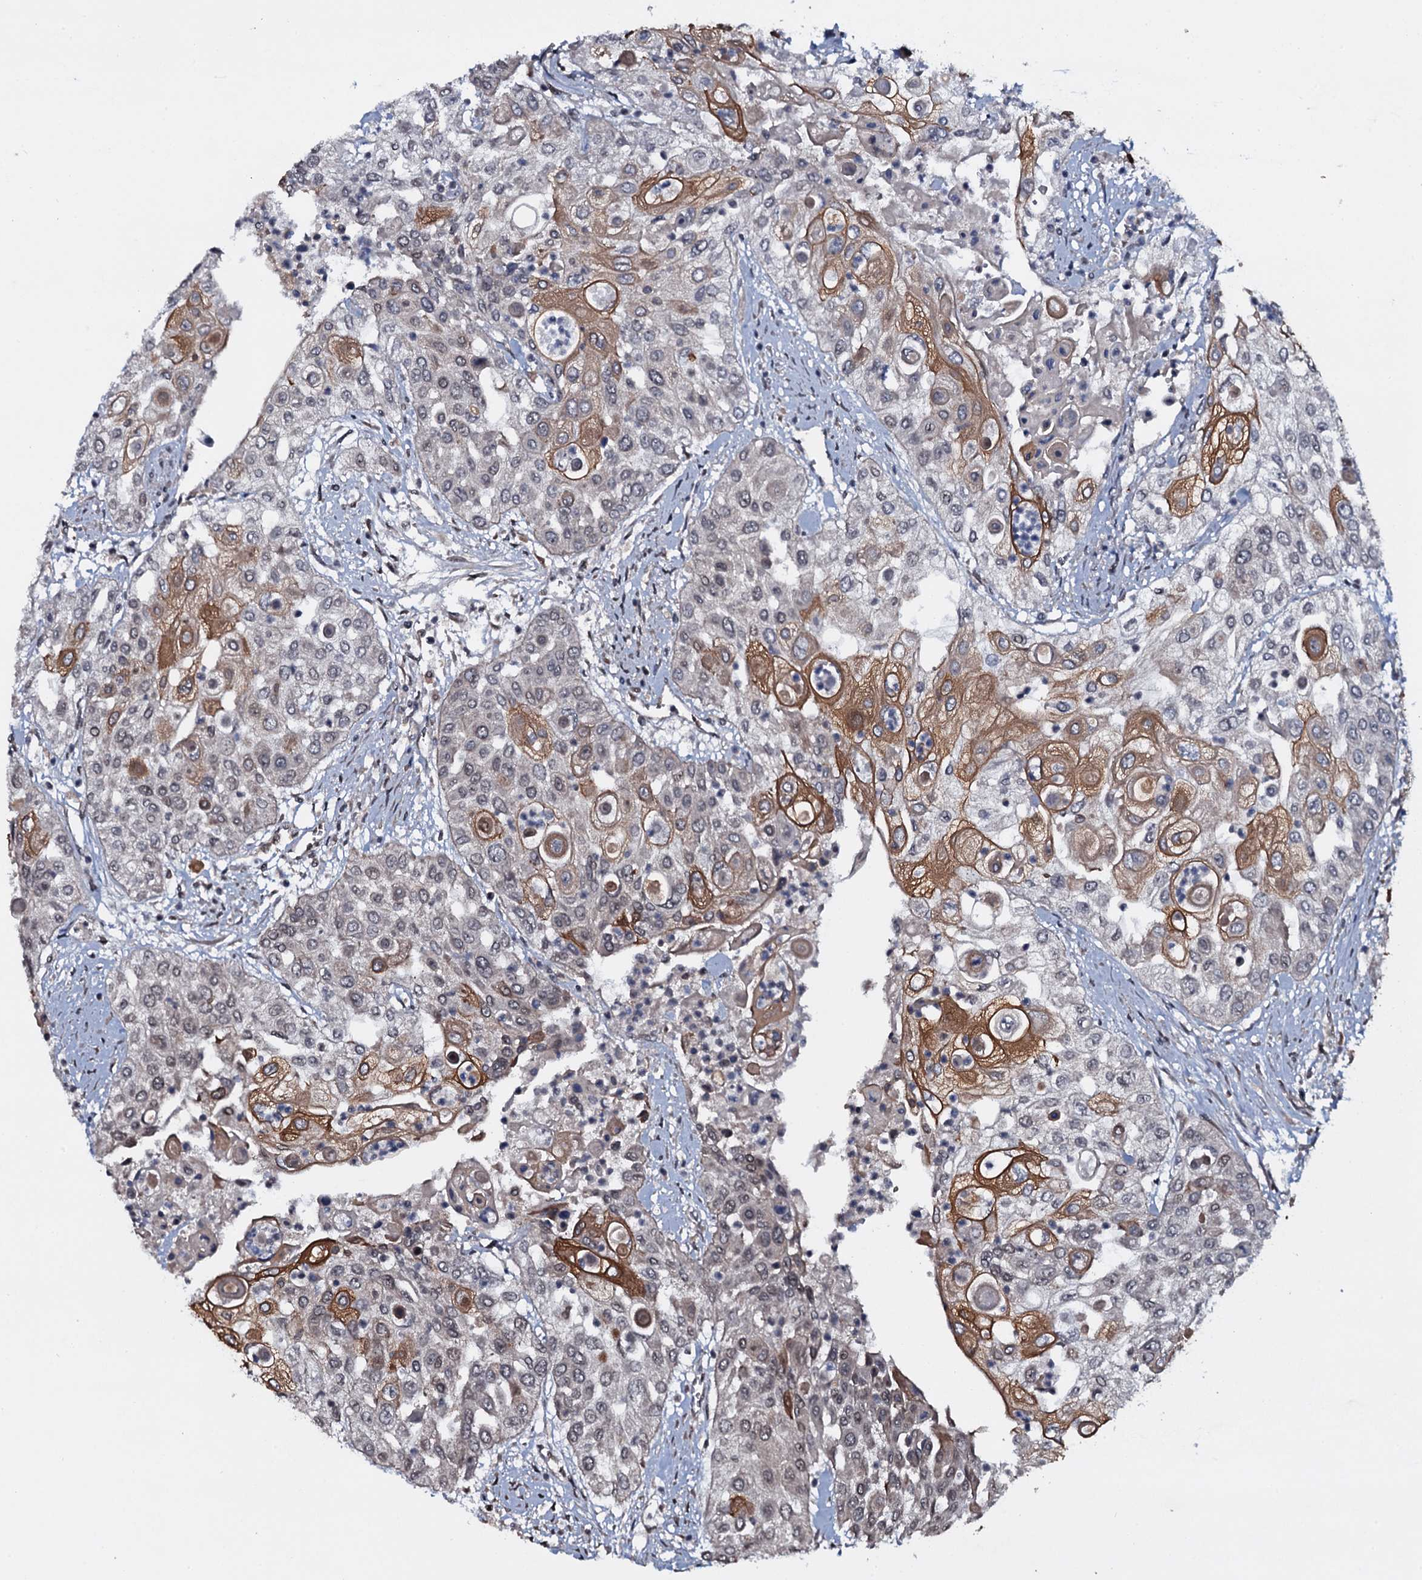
{"staining": {"intensity": "moderate", "quantity": "25%-75%", "location": "cytoplasmic/membranous"}, "tissue": "urothelial cancer", "cell_type": "Tumor cells", "image_type": "cancer", "snomed": [{"axis": "morphology", "description": "Urothelial carcinoma, High grade"}, {"axis": "topography", "description": "Urinary bladder"}], "caption": "Immunohistochemistry (IHC) photomicrograph of neoplastic tissue: urothelial cancer stained using immunohistochemistry (IHC) exhibits medium levels of moderate protein expression localized specifically in the cytoplasmic/membranous of tumor cells, appearing as a cytoplasmic/membranous brown color.", "gene": "HDDC3", "patient": {"sex": "female", "age": 79}}